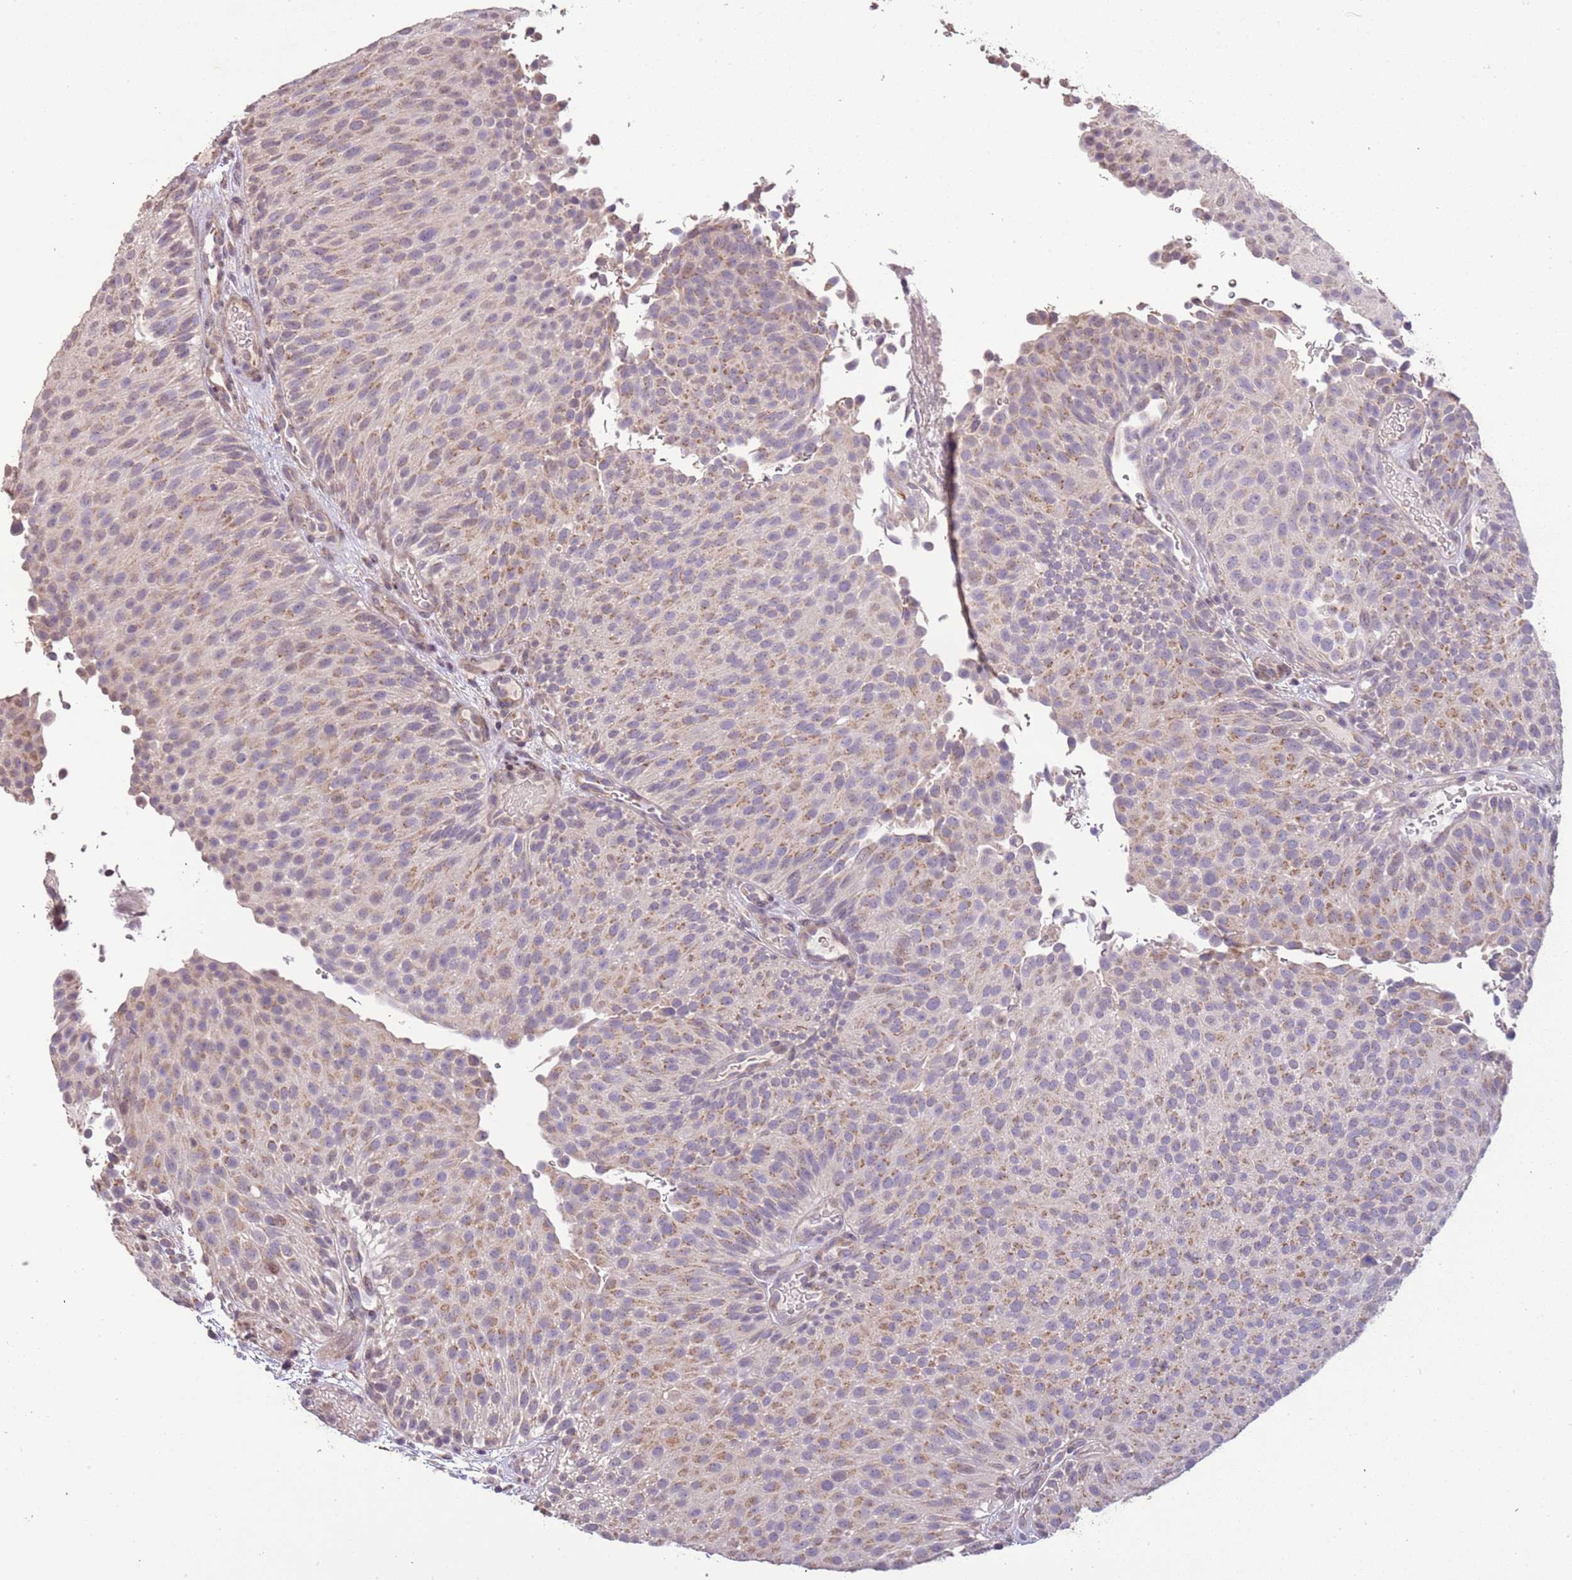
{"staining": {"intensity": "weak", "quantity": ">75%", "location": "cytoplasmic/membranous"}, "tissue": "urothelial cancer", "cell_type": "Tumor cells", "image_type": "cancer", "snomed": [{"axis": "morphology", "description": "Urothelial carcinoma, Low grade"}, {"axis": "topography", "description": "Urinary bladder"}], "caption": "Protein expression analysis of urothelial cancer reveals weak cytoplasmic/membranous positivity in approximately >75% of tumor cells. (DAB = brown stain, brightfield microscopy at high magnification).", "gene": "SLC16A4", "patient": {"sex": "male", "age": 78}}